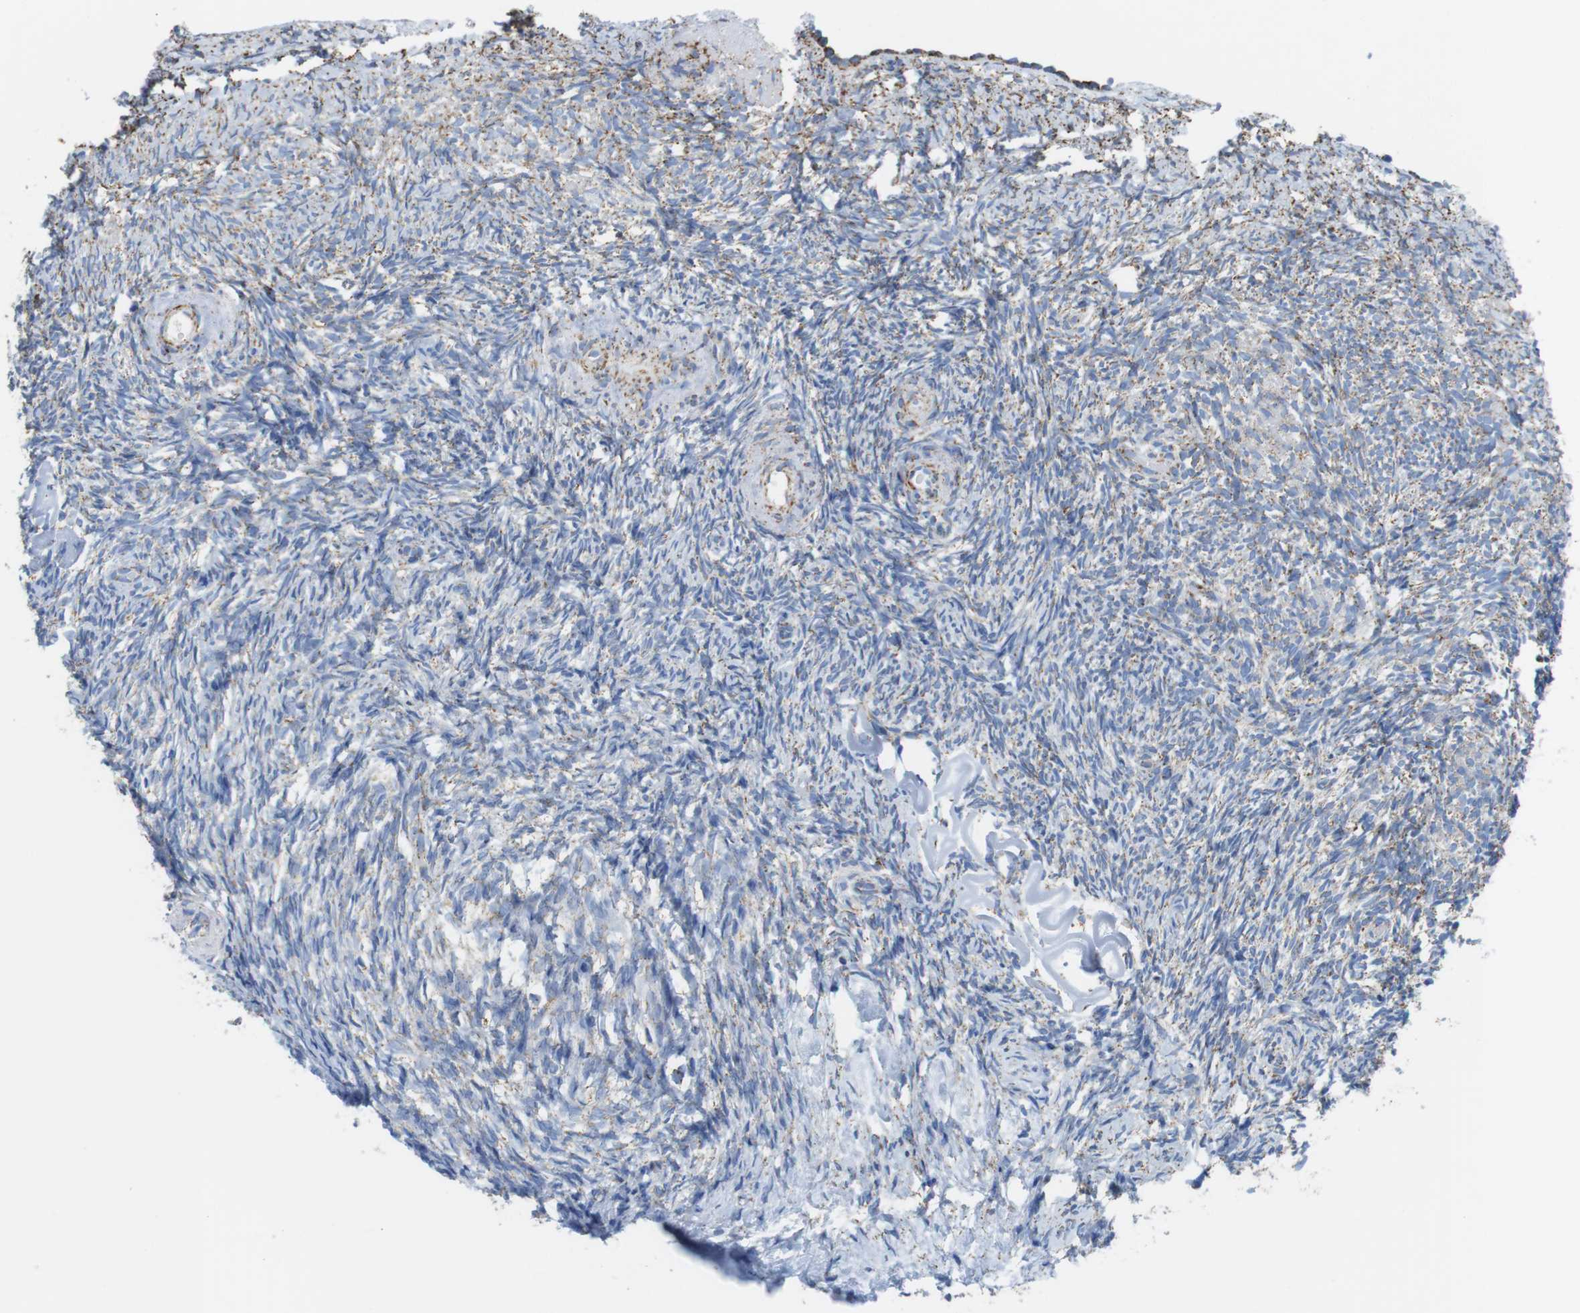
{"staining": {"intensity": "moderate", "quantity": "25%-75%", "location": "cytoplasmic/membranous"}, "tissue": "ovary", "cell_type": "Ovarian stroma cells", "image_type": "normal", "snomed": [{"axis": "morphology", "description": "Normal tissue, NOS"}, {"axis": "topography", "description": "Ovary"}], "caption": "Ovarian stroma cells display medium levels of moderate cytoplasmic/membranous staining in approximately 25%-75% of cells in unremarkable human ovary. (DAB = brown stain, brightfield microscopy at high magnification).", "gene": "ATP5PO", "patient": {"sex": "female", "age": 60}}